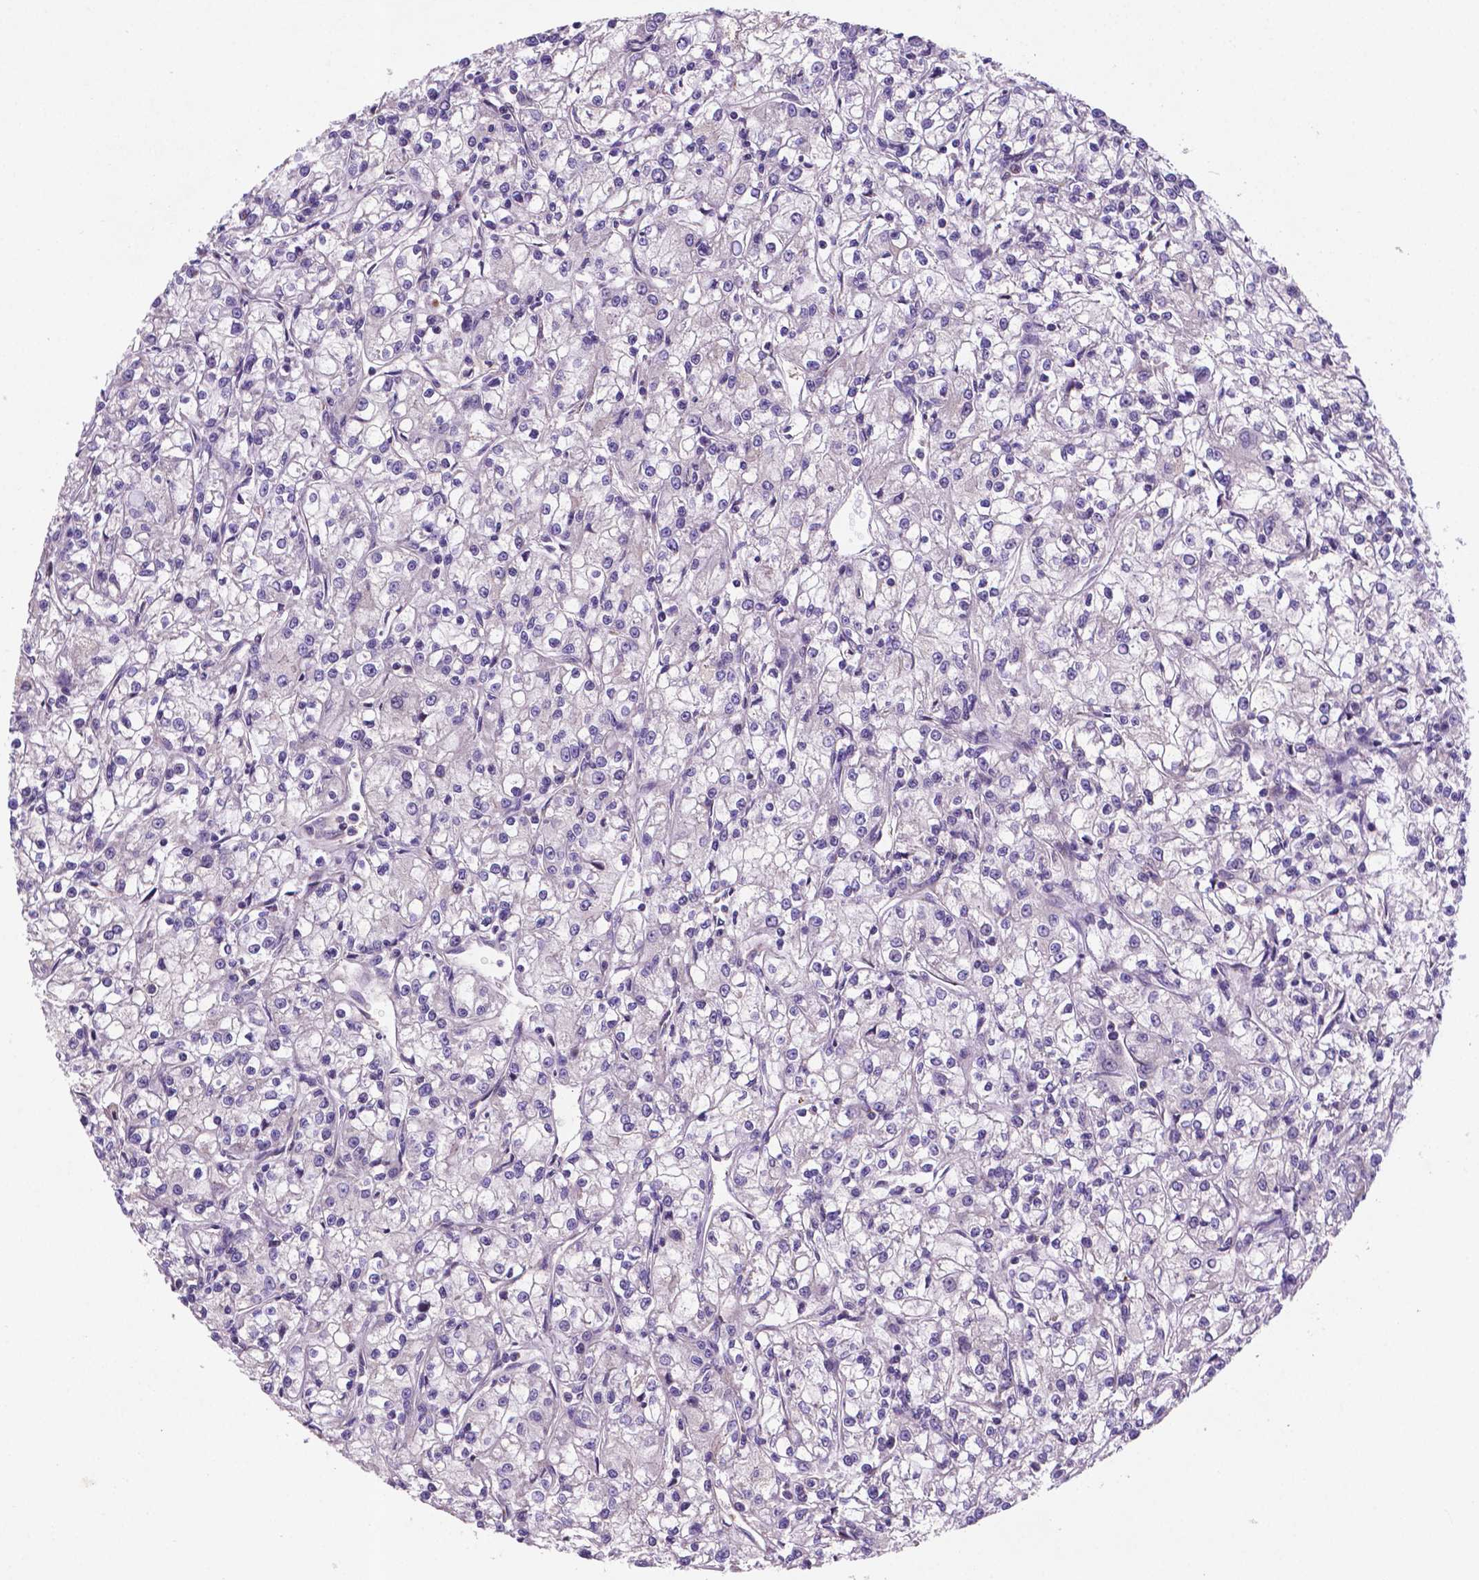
{"staining": {"intensity": "negative", "quantity": "none", "location": "none"}, "tissue": "renal cancer", "cell_type": "Tumor cells", "image_type": "cancer", "snomed": [{"axis": "morphology", "description": "Adenocarcinoma, NOS"}, {"axis": "topography", "description": "Kidney"}], "caption": "A photomicrograph of human renal cancer is negative for staining in tumor cells. (DAB immunohistochemistry (IHC) visualized using brightfield microscopy, high magnification).", "gene": "TM4SF20", "patient": {"sex": "female", "age": 59}}